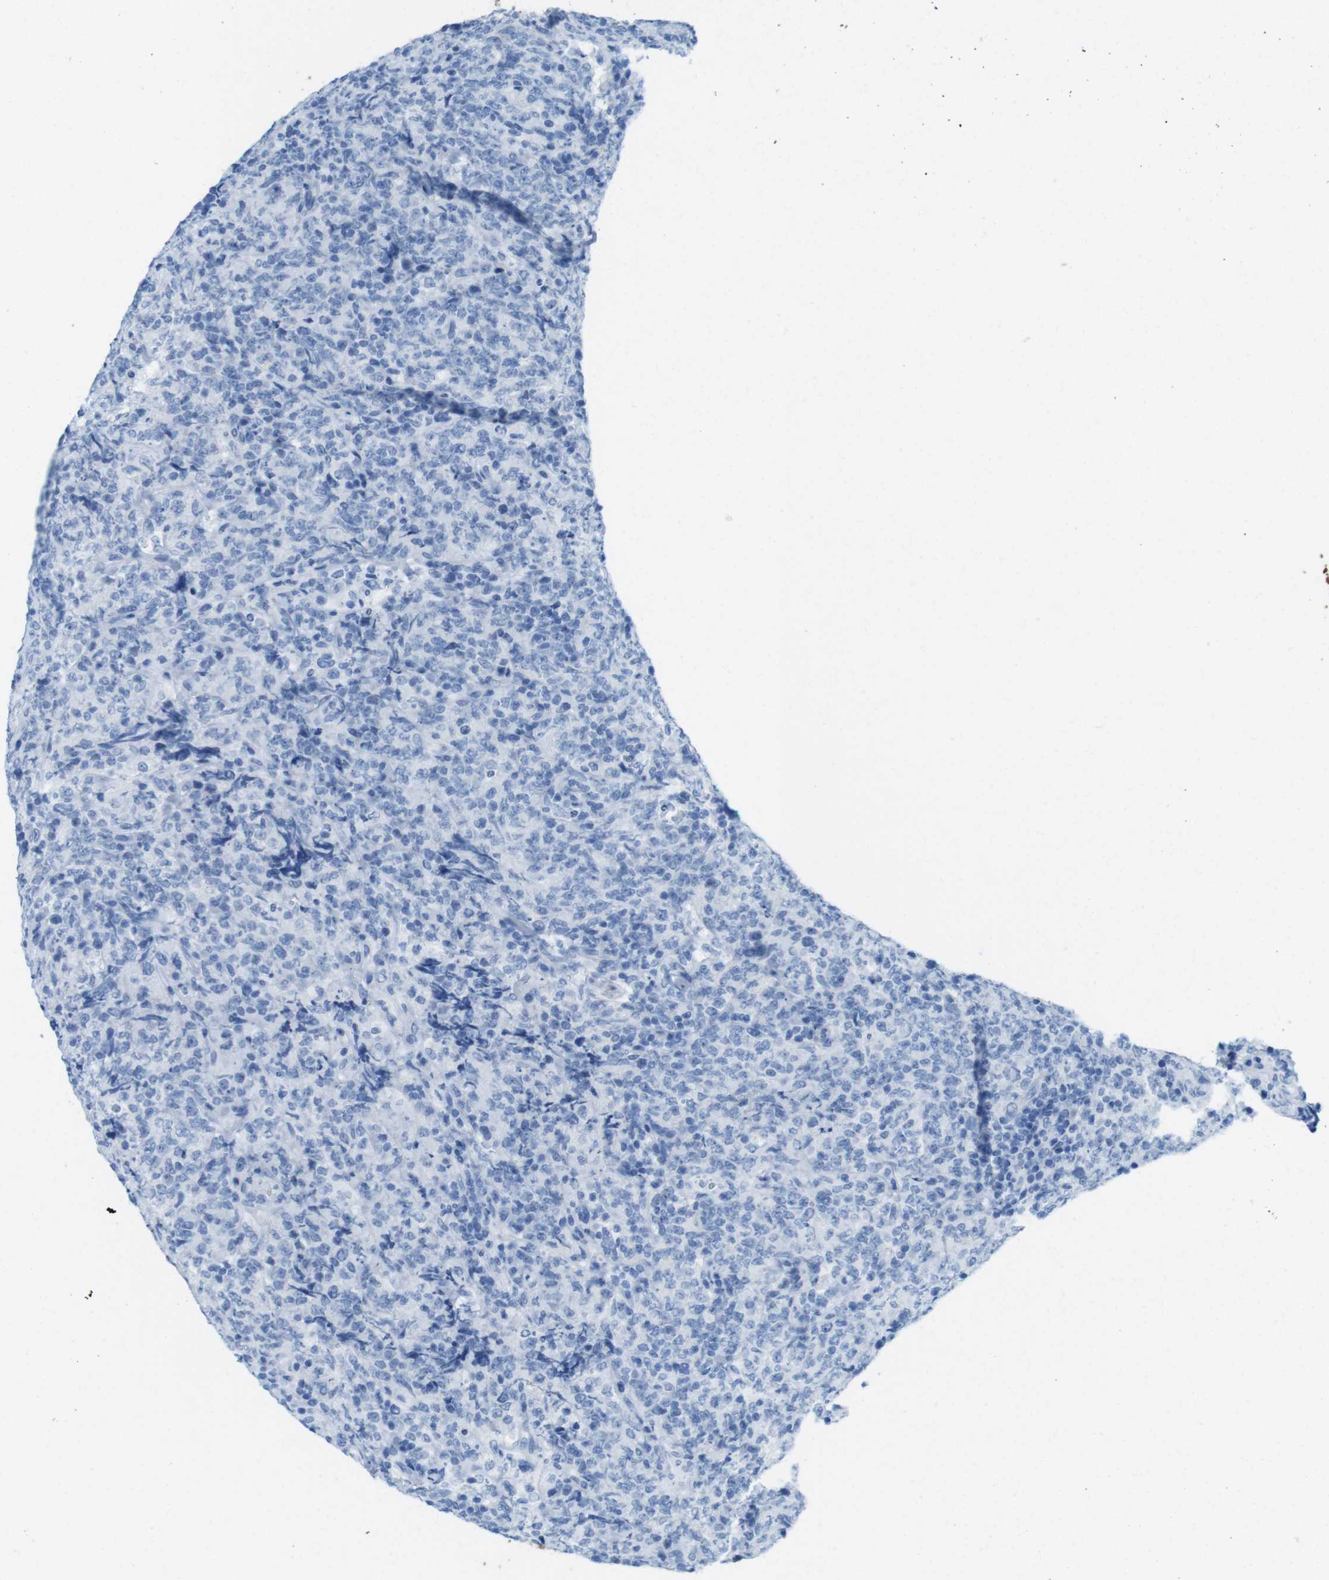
{"staining": {"intensity": "negative", "quantity": "none", "location": "none"}, "tissue": "lymphoma", "cell_type": "Tumor cells", "image_type": "cancer", "snomed": [{"axis": "morphology", "description": "Malignant lymphoma, non-Hodgkin's type, High grade"}, {"axis": "topography", "description": "Tonsil"}], "caption": "A high-resolution photomicrograph shows IHC staining of lymphoma, which shows no significant positivity in tumor cells.", "gene": "GAP43", "patient": {"sex": "female", "age": 36}}